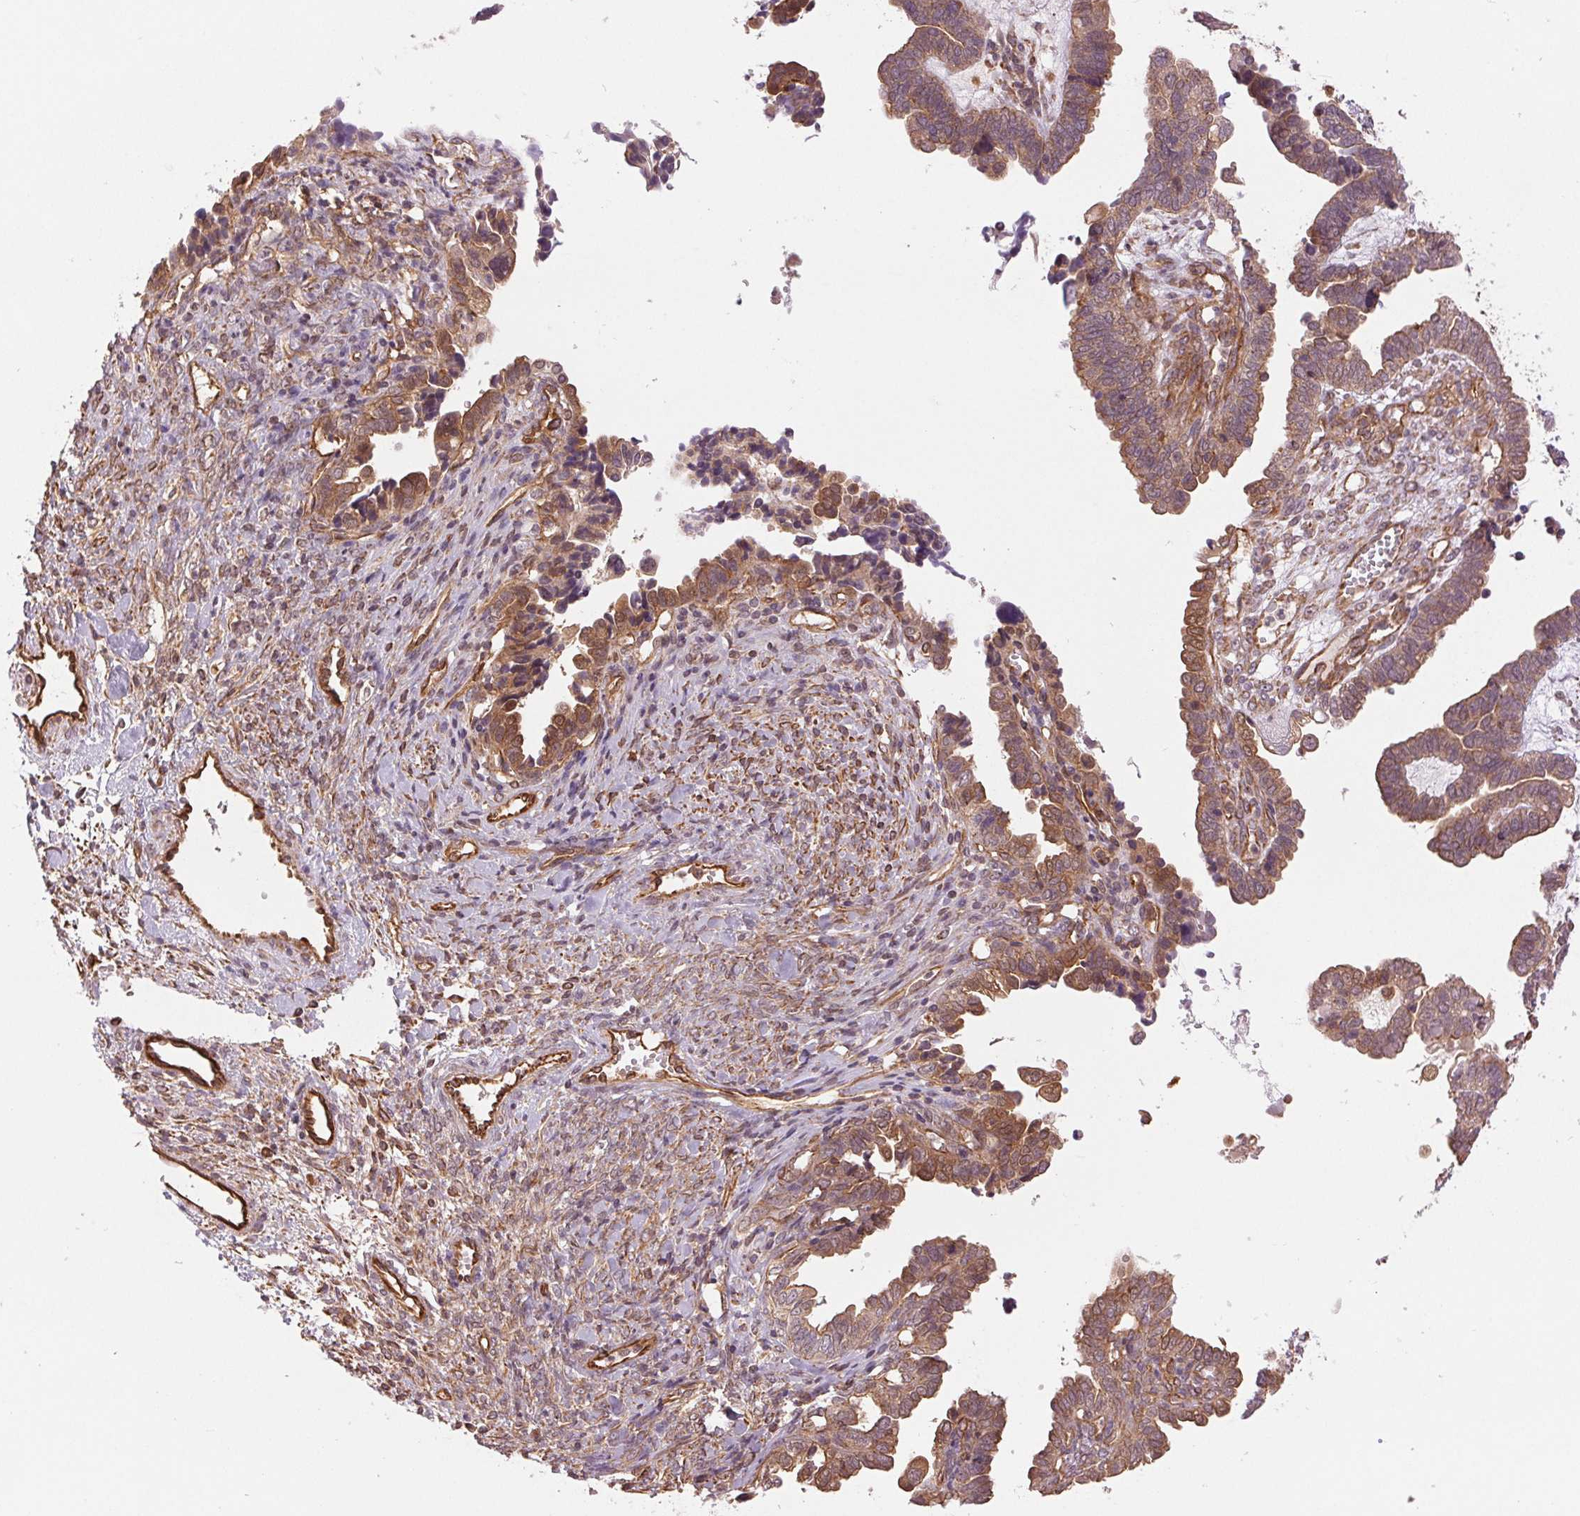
{"staining": {"intensity": "moderate", "quantity": ">75%", "location": "cytoplasmic/membranous"}, "tissue": "ovarian cancer", "cell_type": "Tumor cells", "image_type": "cancer", "snomed": [{"axis": "morphology", "description": "Cystadenocarcinoma, serous, NOS"}, {"axis": "topography", "description": "Ovary"}], "caption": "Moderate cytoplasmic/membranous staining for a protein is appreciated in about >75% of tumor cells of serous cystadenocarcinoma (ovarian) using immunohistochemistry.", "gene": "STARD7", "patient": {"sex": "female", "age": 51}}